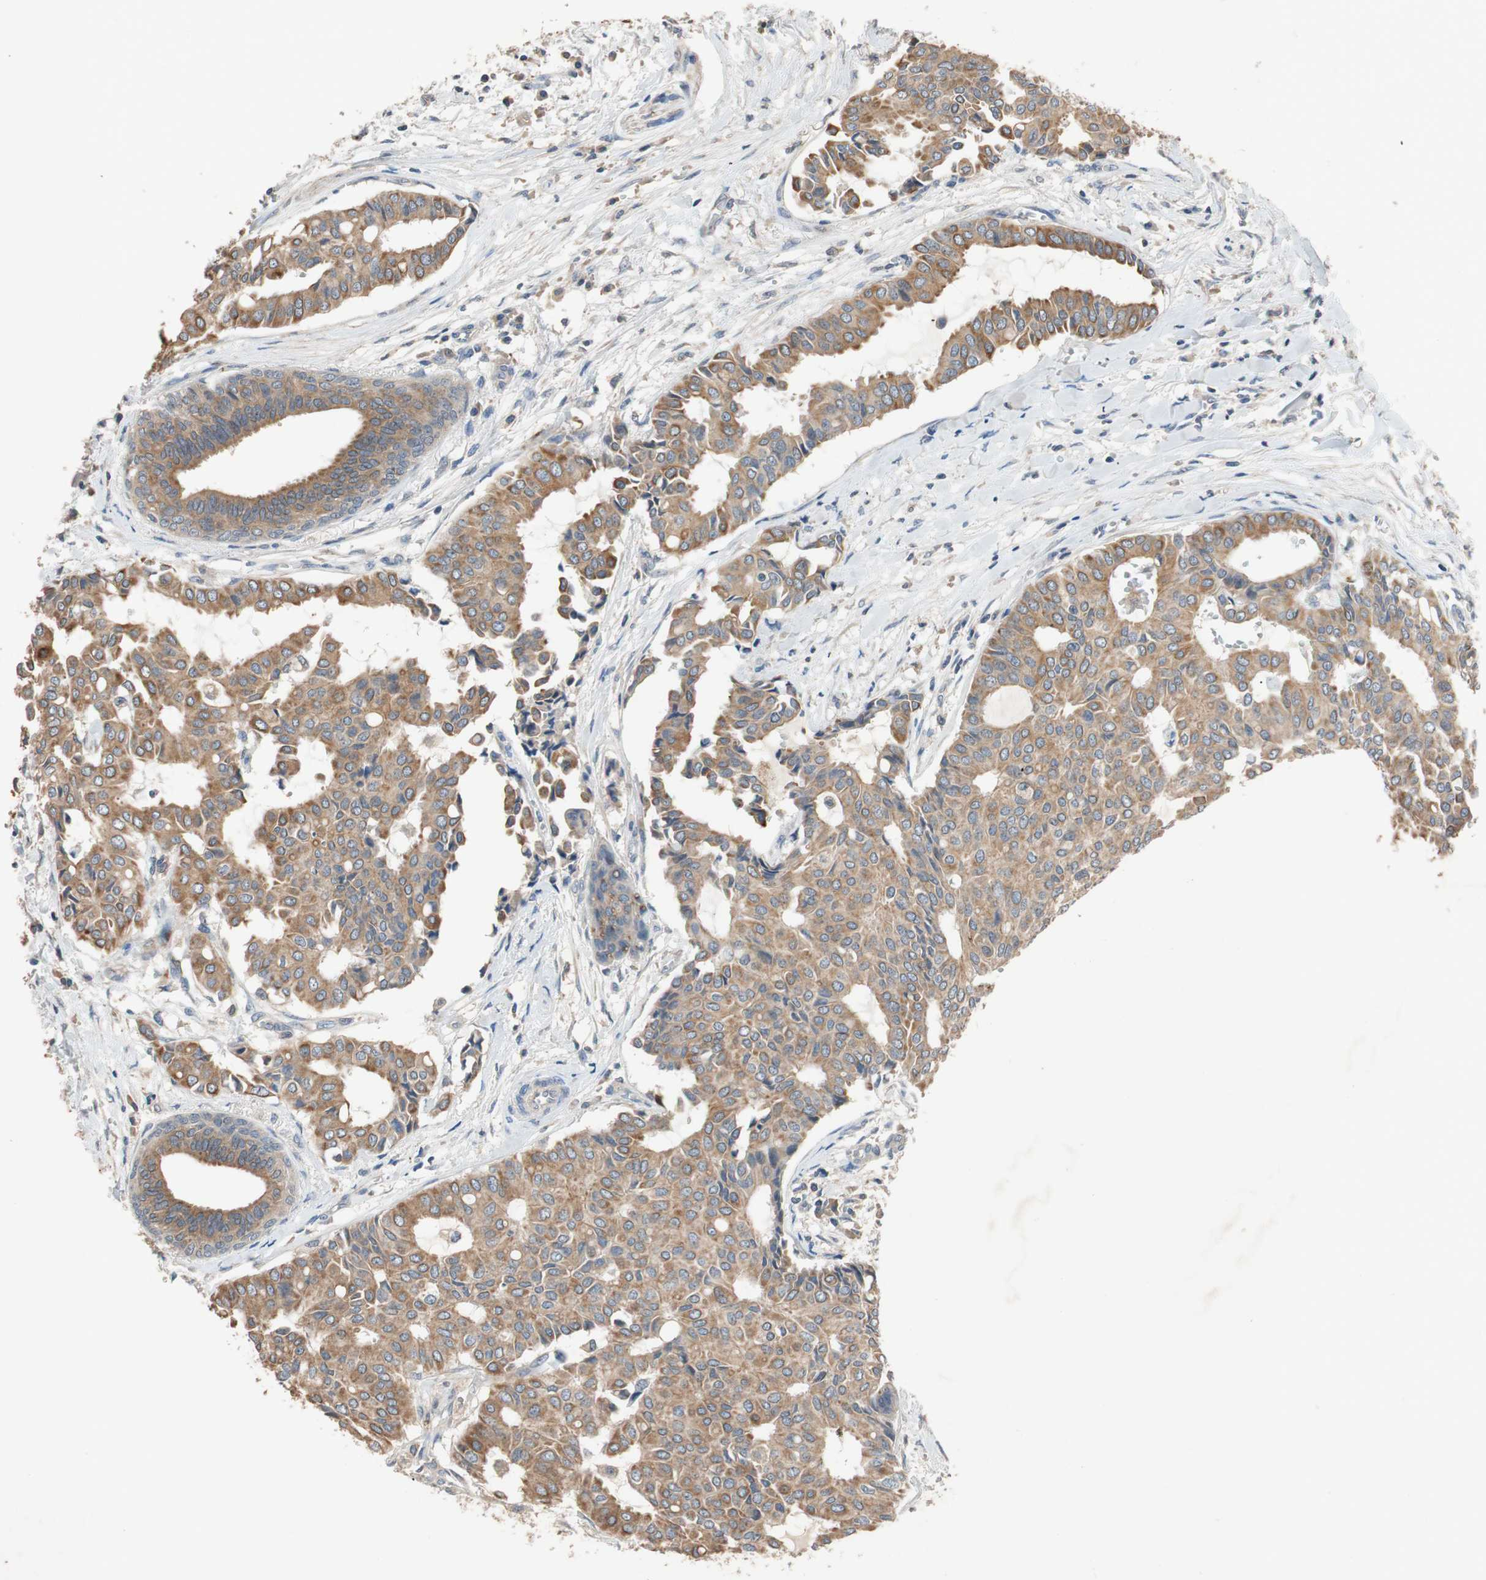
{"staining": {"intensity": "moderate", "quantity": ">75%", "location": "cytoplasmic/membranous"}, "tissue": "head and neck cancer", "cell_type": "Tumor cells", "image_type": "cancer", "snomed": [{"axis": "morphology", "description": "Adenocarcinoma, NOS"}, {"axis": "topography", "description": "Salivary gland"}, {"axis": "topography", "description": "Head-Neck"}], "caption": "There is medium levels of moderate cytoplasmic/membranous positivity in tumor cells of head and neck cancer, as demonstrated by immunohistochemical staining (brown color).", "gene": "ADAP1", "patient": {"sex": "female", "age": 59}}